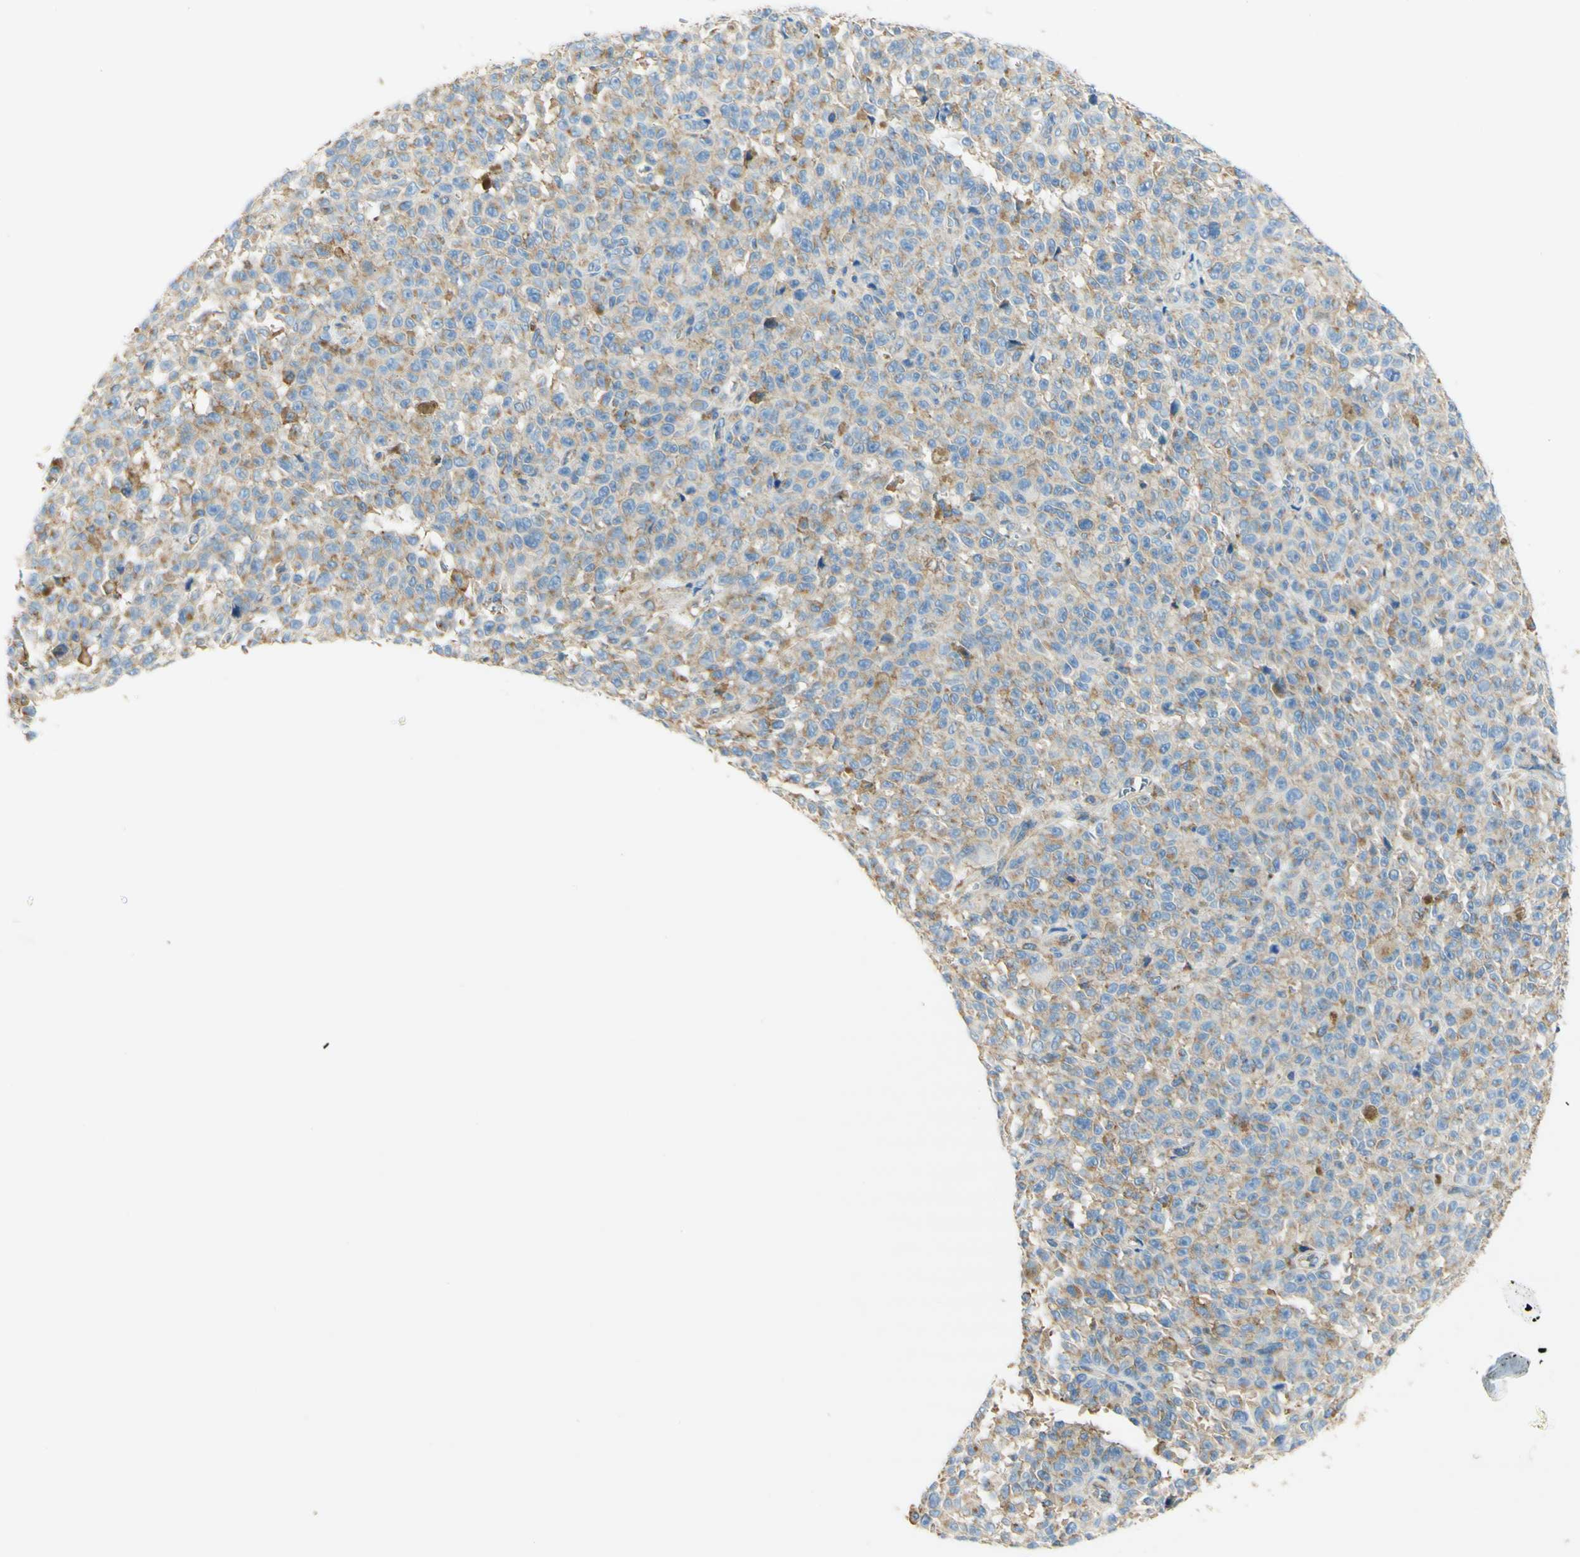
{"staining": {"intensity": "weak", "quantity": "25%-75%", "location": "cytoplasmic/membranous"}, "tissue": "melanoma", "cell_type": "Tumor cells", "image_type": "cancer", "snomed": [{"axis": "morphology", "description": "Malignant melanoma, NOS"}, {"axis": "topography", "description": "Skin"}], "caption": "Immunohistochemistry (IHC) staining of melanoma, which reveals low levels of weak cytoplasmic/membranous staining in approximately 25%-75% of tumor cells indicating weak cytoplasmic/membranous protein positivity. The staining was performed using DAB (3,3'-diaminobenzidine) (brown) for protein detection and nuclei were counterstained in hematoxylin (blue).", "gene": "CLTC", "patient": {"sex": "female", "age": 82}}